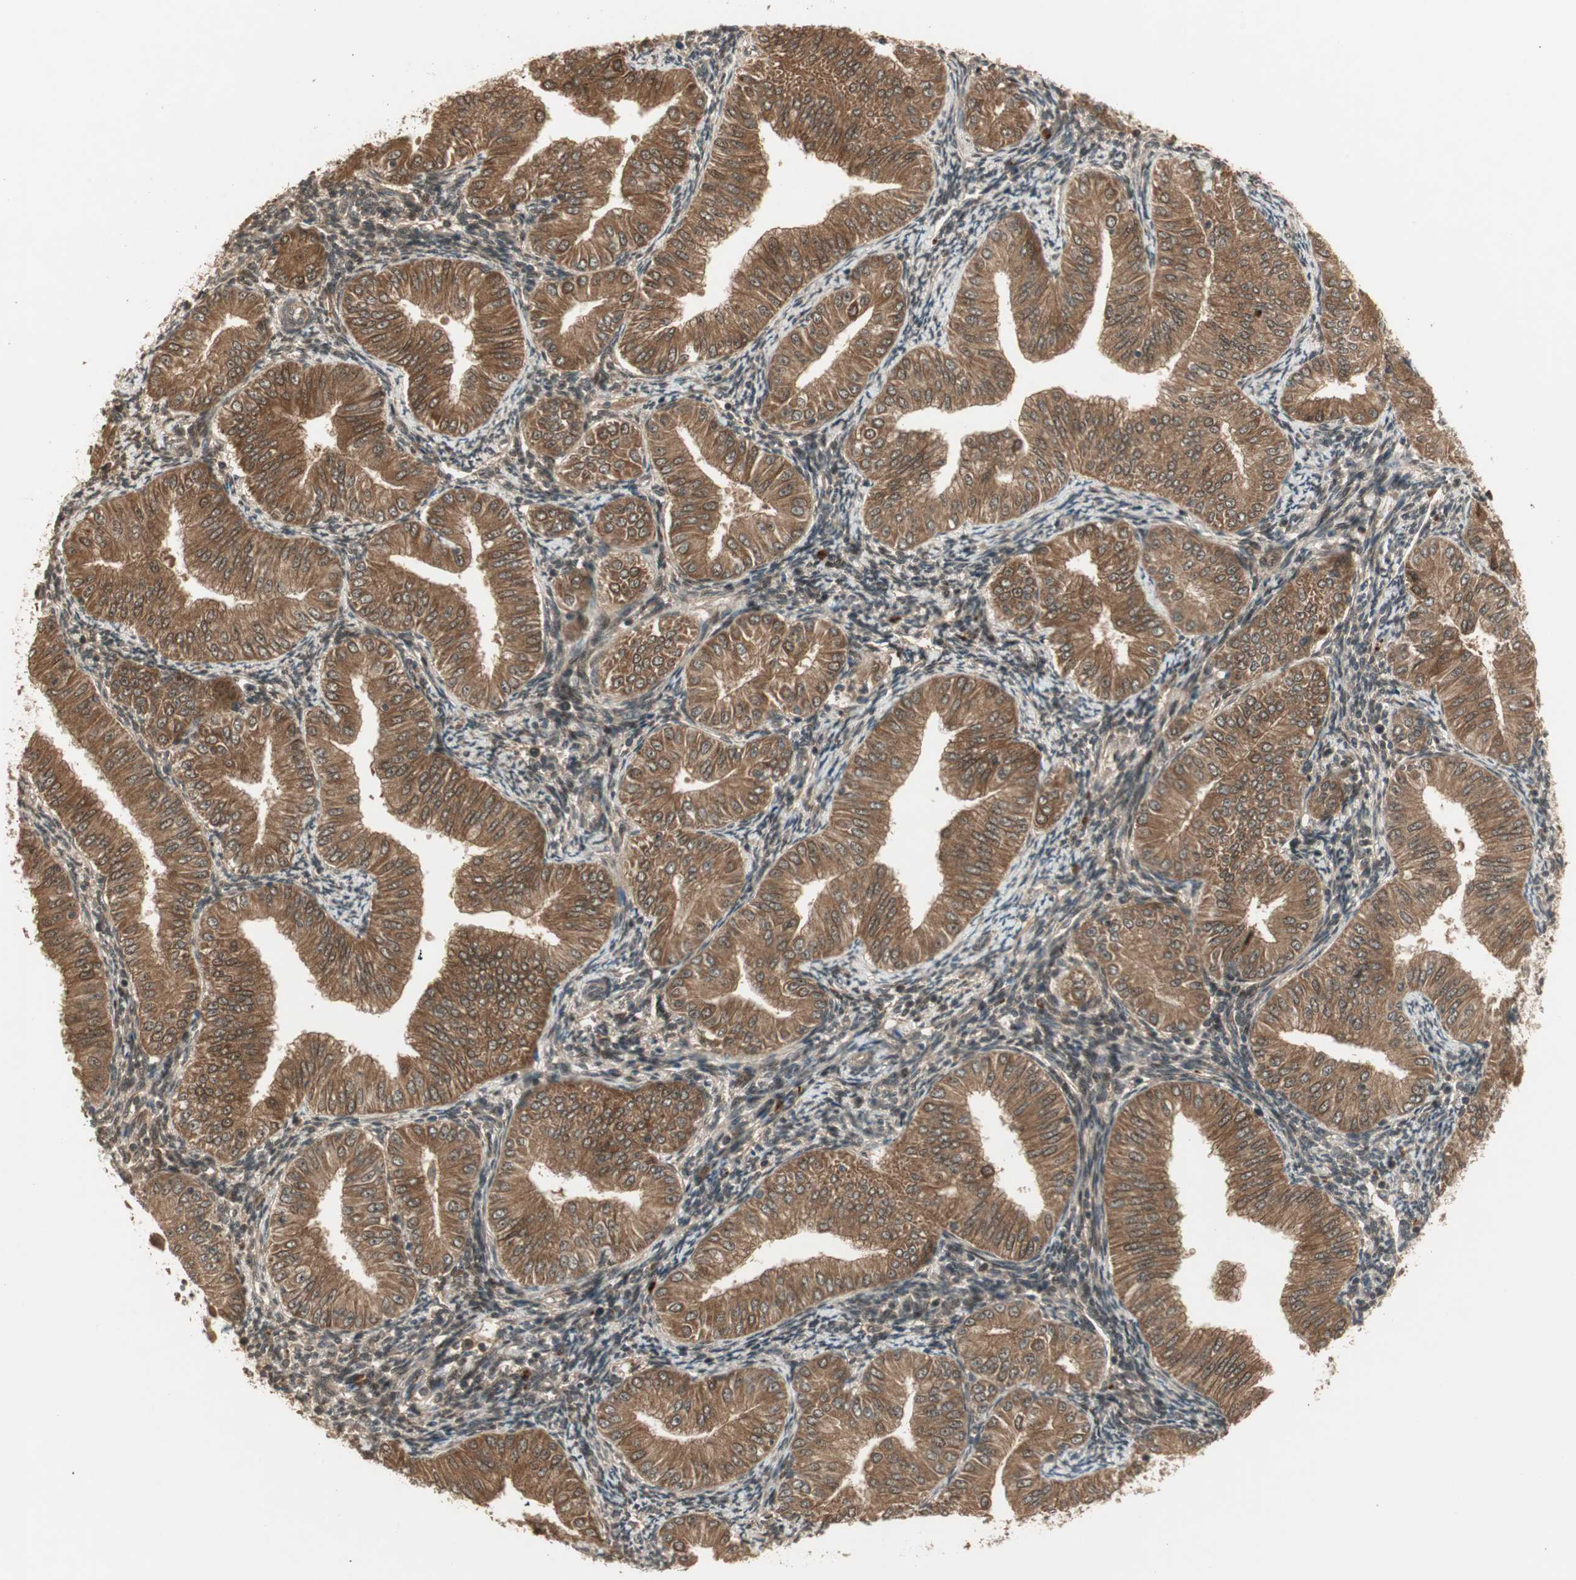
{"staining": {"intensity": "strong", "quantity": ">75%", "location": "cytoplasmic/membranous,nuclear"}, "tissue": "endometrial cancer", "cell_type": "Tumor cells", "image_type": "cancer", "snomed": [{"axis": "morphology", "description": "Normal tissue, NOS"}, {"axis": "morphology", "description": "Adenocarcinoma, NOS"}, {"axis": "topography", "description": "Endometrium"}], "caption": "Human endometrial adenocarcinoma stained for a protein (brown) demonstrates strong cytoplasmic/membranous and nuclear positive positivity in about >75% of tumor cells.", "gene": "ZSCAN31", "patient": {"sex": "female", "age": 53}}